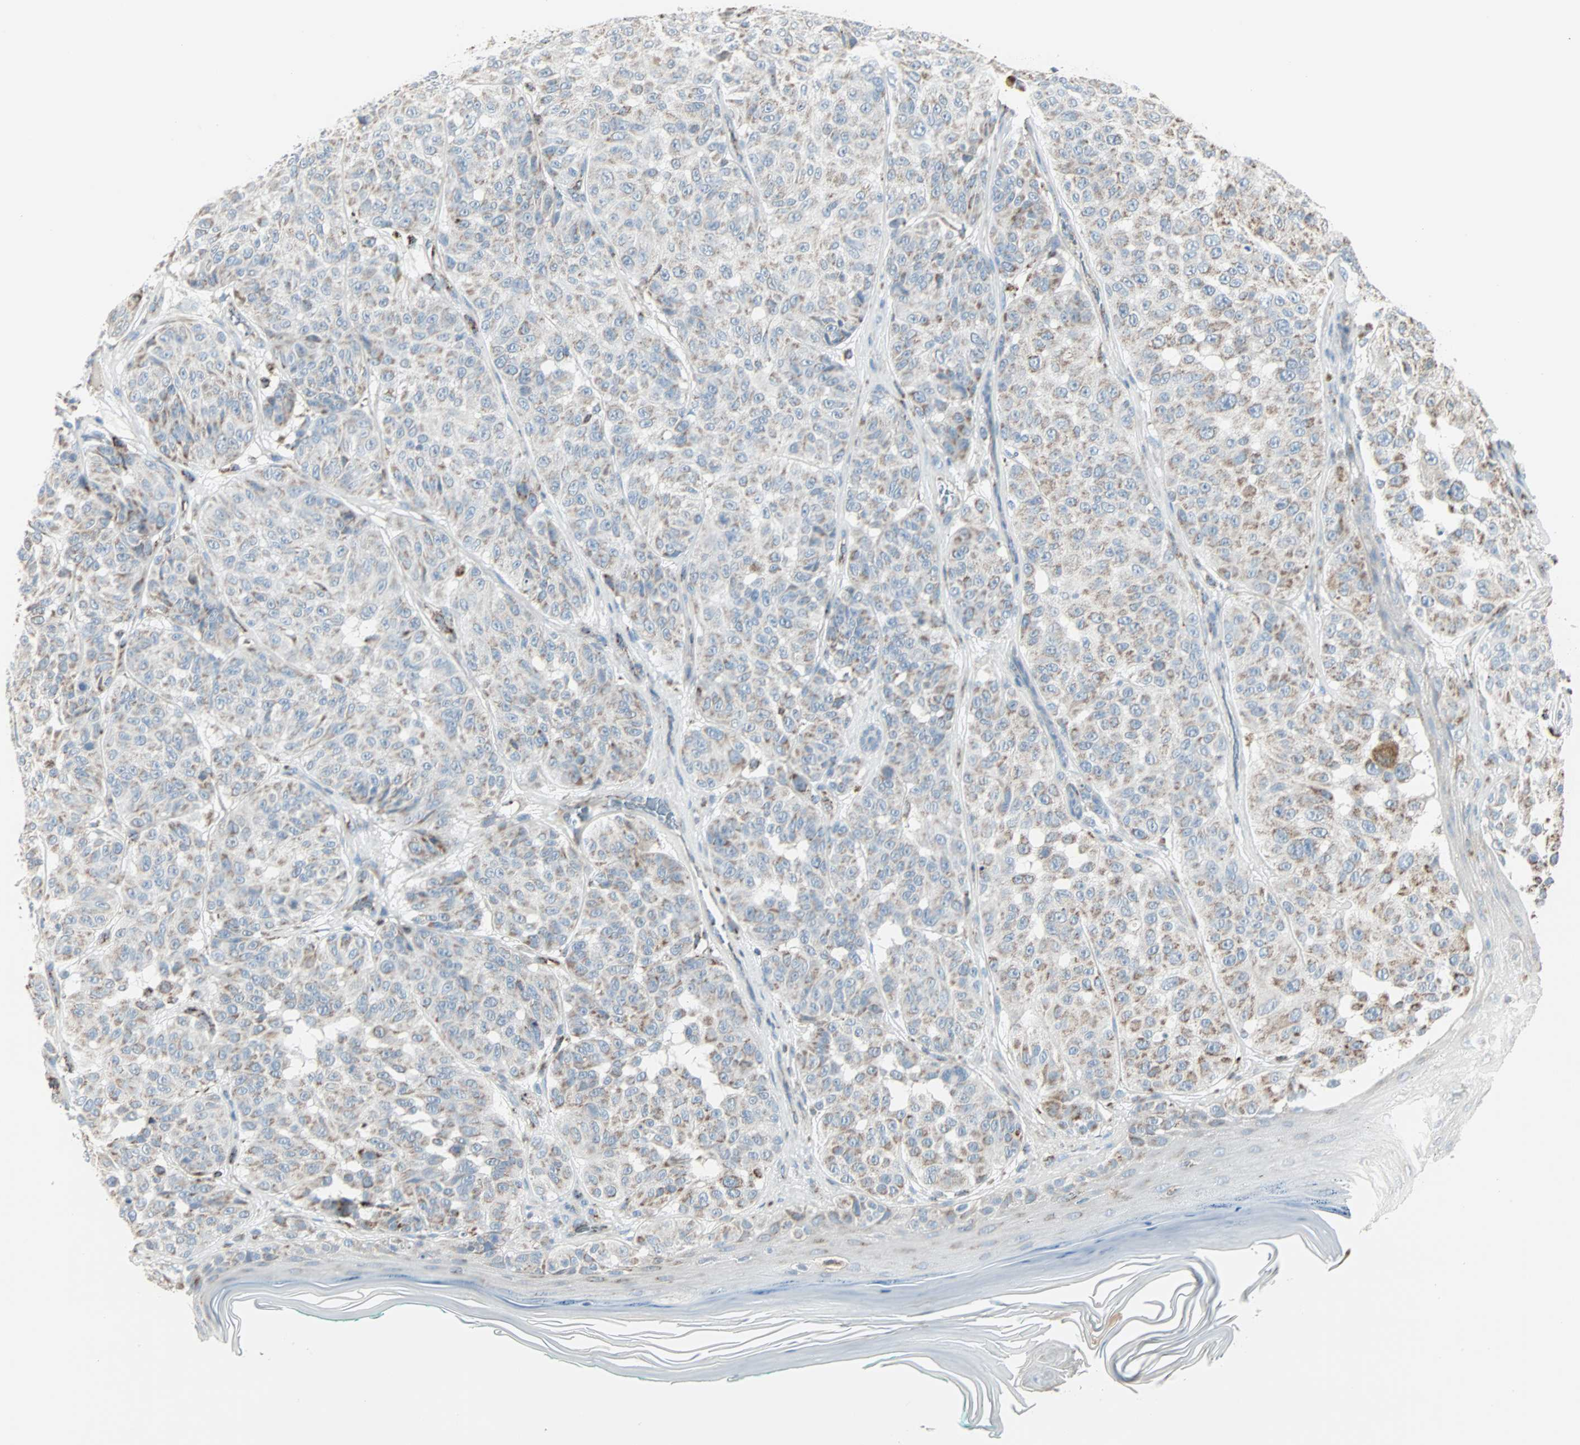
{"staining": {"intensity": "moderate", "quantity": "<25%", "location": "cytoplasmic/membranous"}, "tissue": "melanoma", "cell_type": "Tumor cells", "image_type": "cancer", "snomed": [{"axis": "morphology", "description": "Malignant melanoma, NOS"}, {"axis": "topography", "description": "Skin"}], "caption": "There is low levels of moderate cytoplasmic/membranous positivity in tumor cells of melanoma, as demonstrated by immunohistochemical staining (brown color).", "gene": "IDH2", "patient": {"sex": "female", "age": 46}}